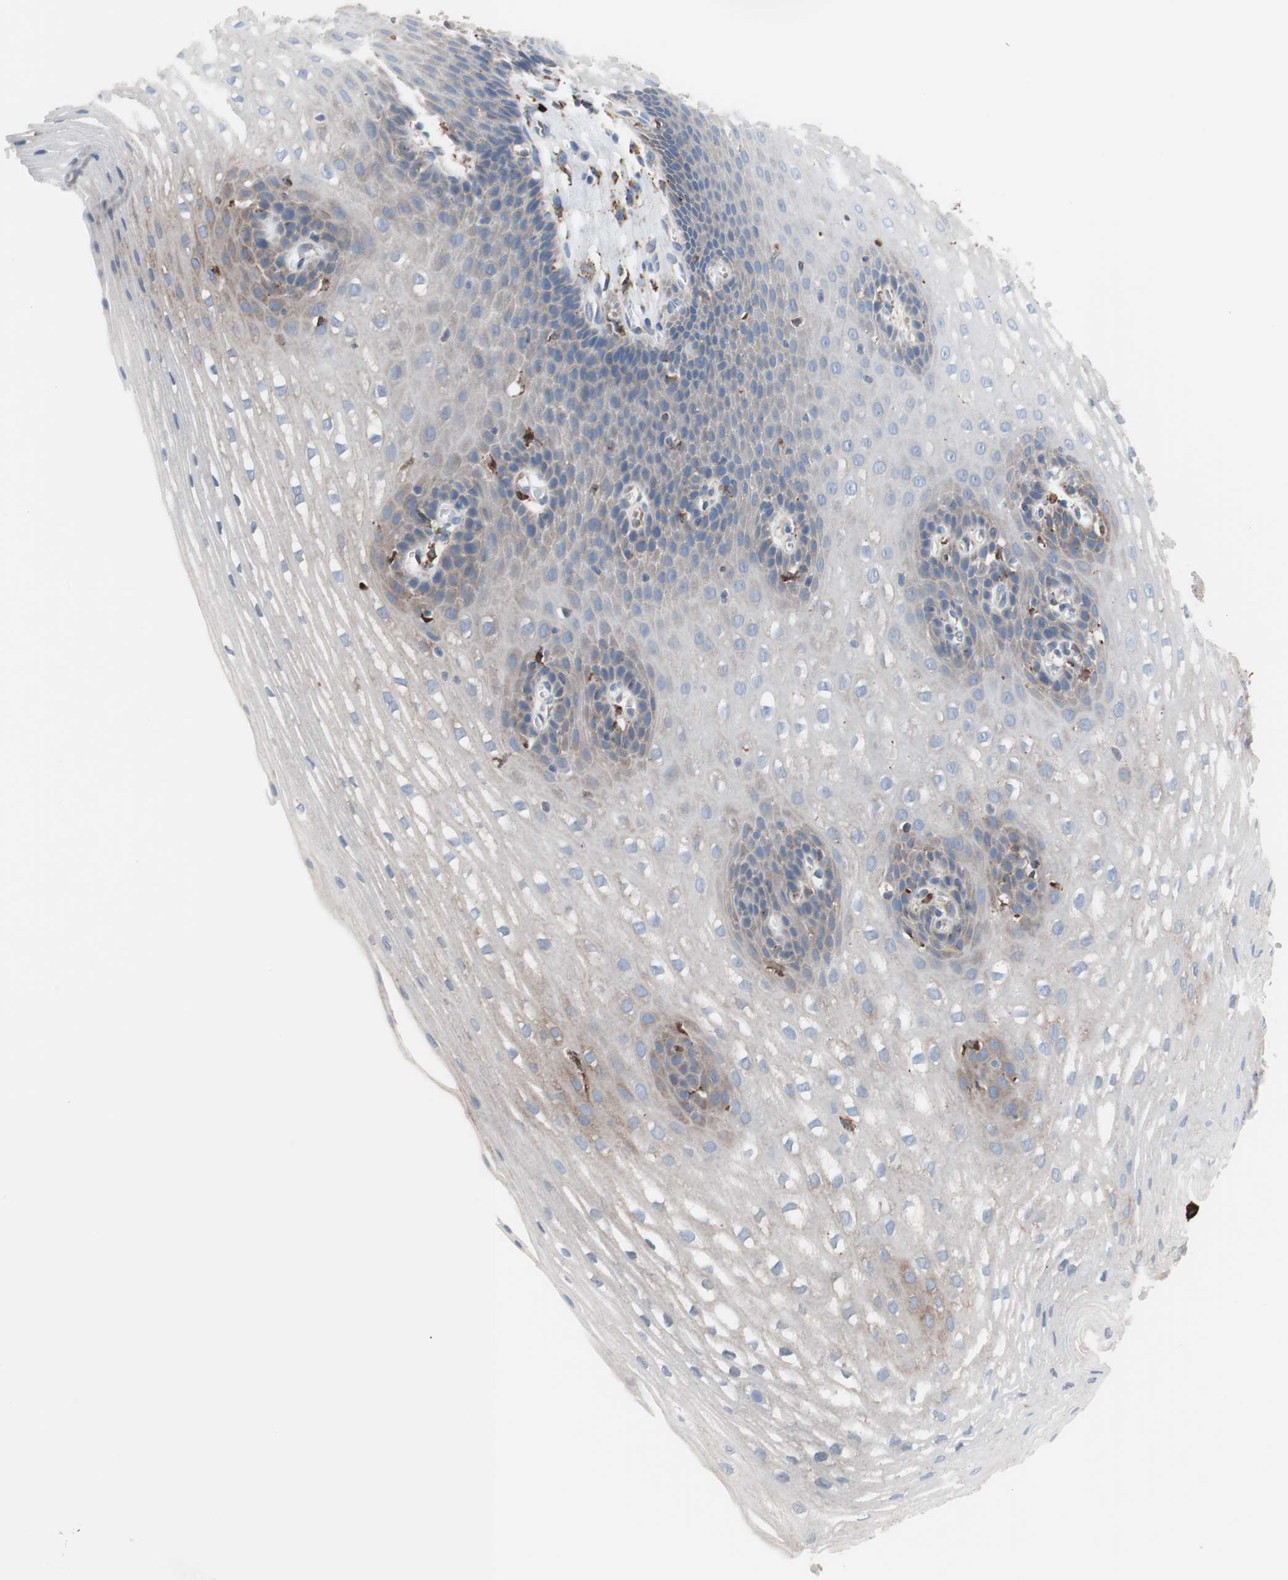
{"staining": {"intensity": "weak", "quantity": "<25%", "location": "cytoplasmic/membranous"}, "tissue": "esophagus", "cell_type": "Squamous epithelial cells", "image_type": "normal", "snomed": [{"axis": "morphology", "description": "Normal tissue, NOS"}, {"axis": "topography", "description": "Esophagus"}], "caption": "High power microscopy histopathology image of an IHC photomicrograph of normal esophagus, revealing no significant positivity in squamous epithelial cells.", "gene": "SLC27A4", "patient": {"sex": "male", "age": 48}}